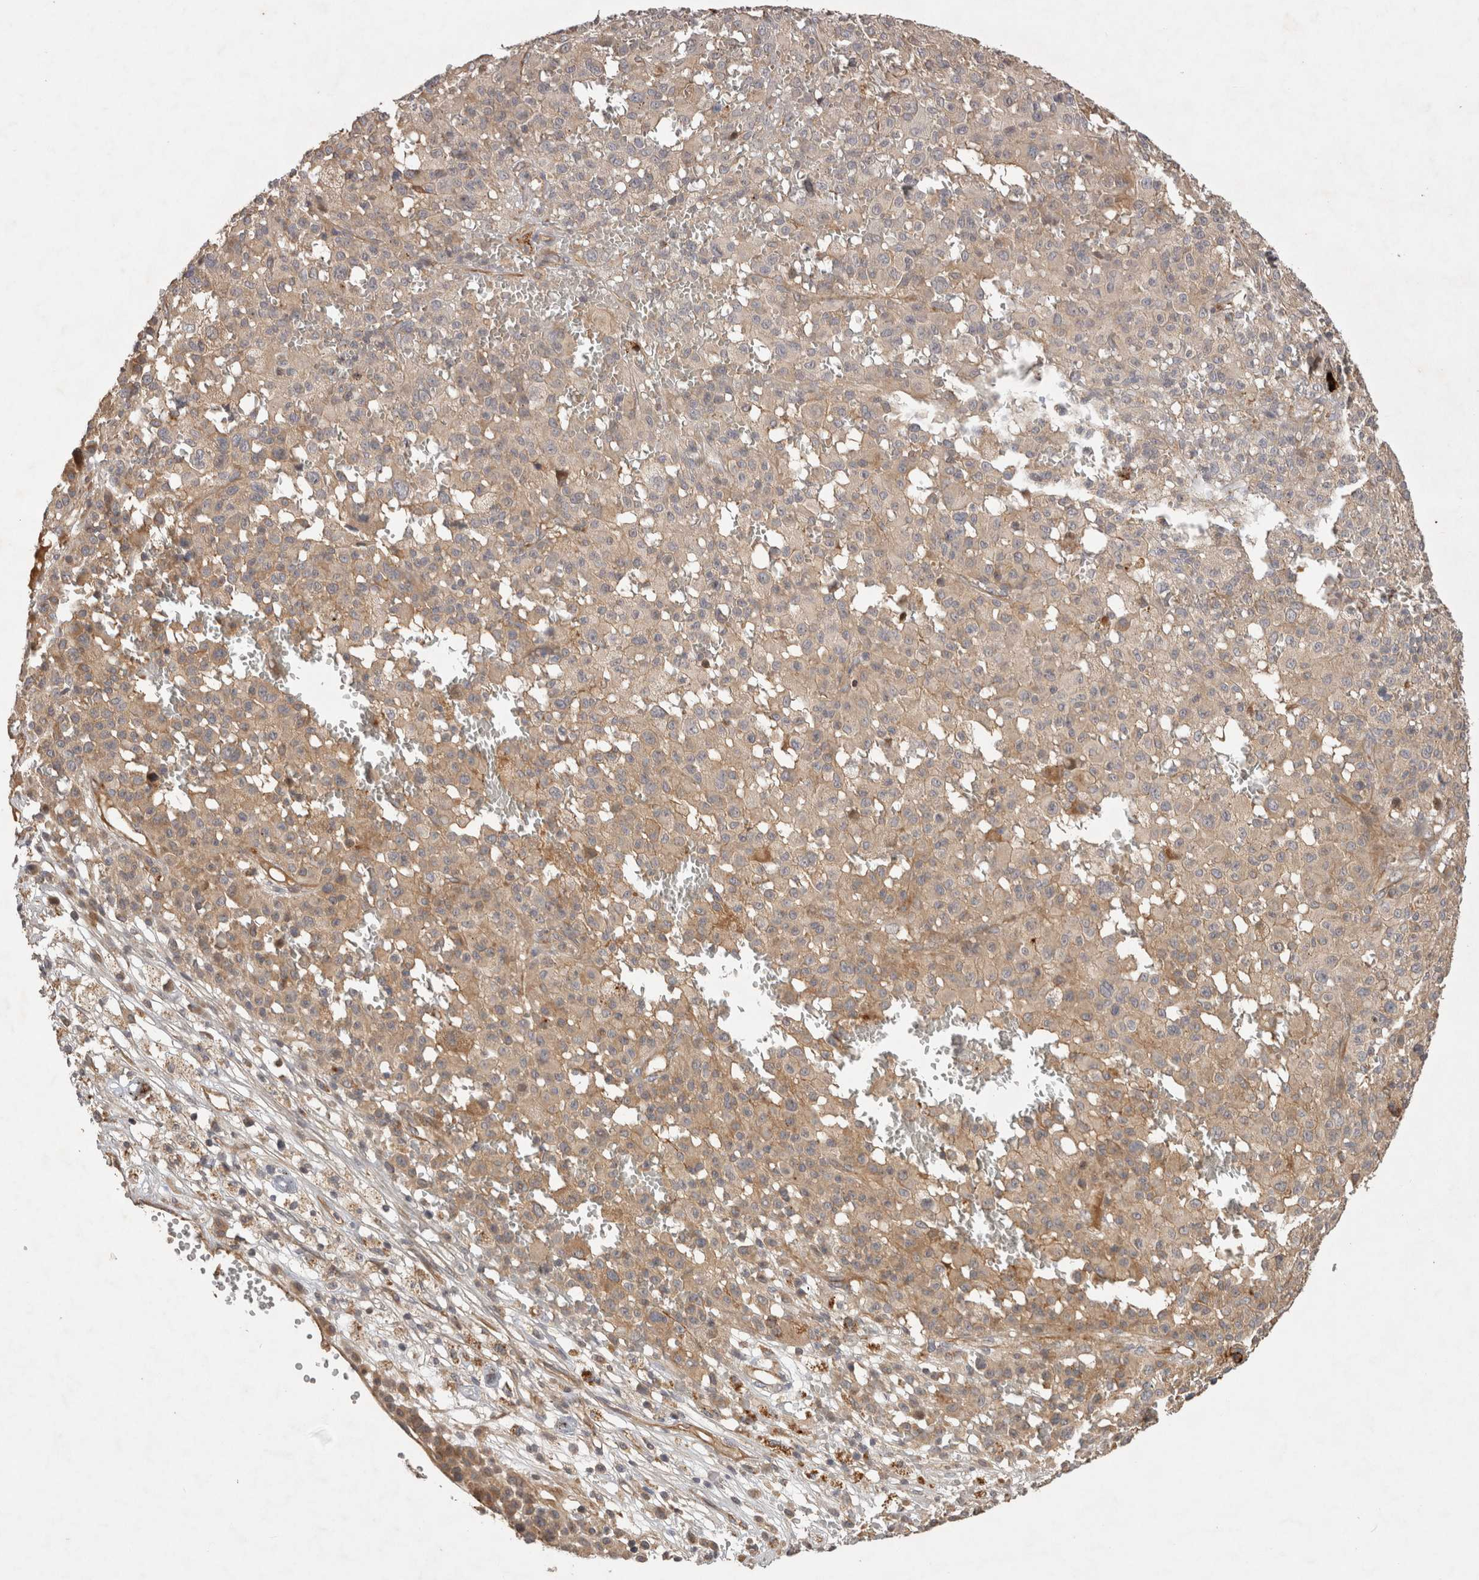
{"staining": {"intensity": "weak", "quantity": ">75%", "location": "cytoplasmic/membranous"}, "tissue": "melanoma", "cell_type": "Tumor cells", "image_type": "cancer", "snomed": [{"axis": "morphology", "description": "Malignant melanoma, Metastatic site"}, {"axis": "topography", "description": "Skin"}], "caption": "IHC of human malignant melanoma (metastatic site) shows low levels of weak cytoplasmic/membranous positivity in about >75% of tumor cells.", "gene": "PPP1R42", "patient": {"sex": "female", "age": 74}}